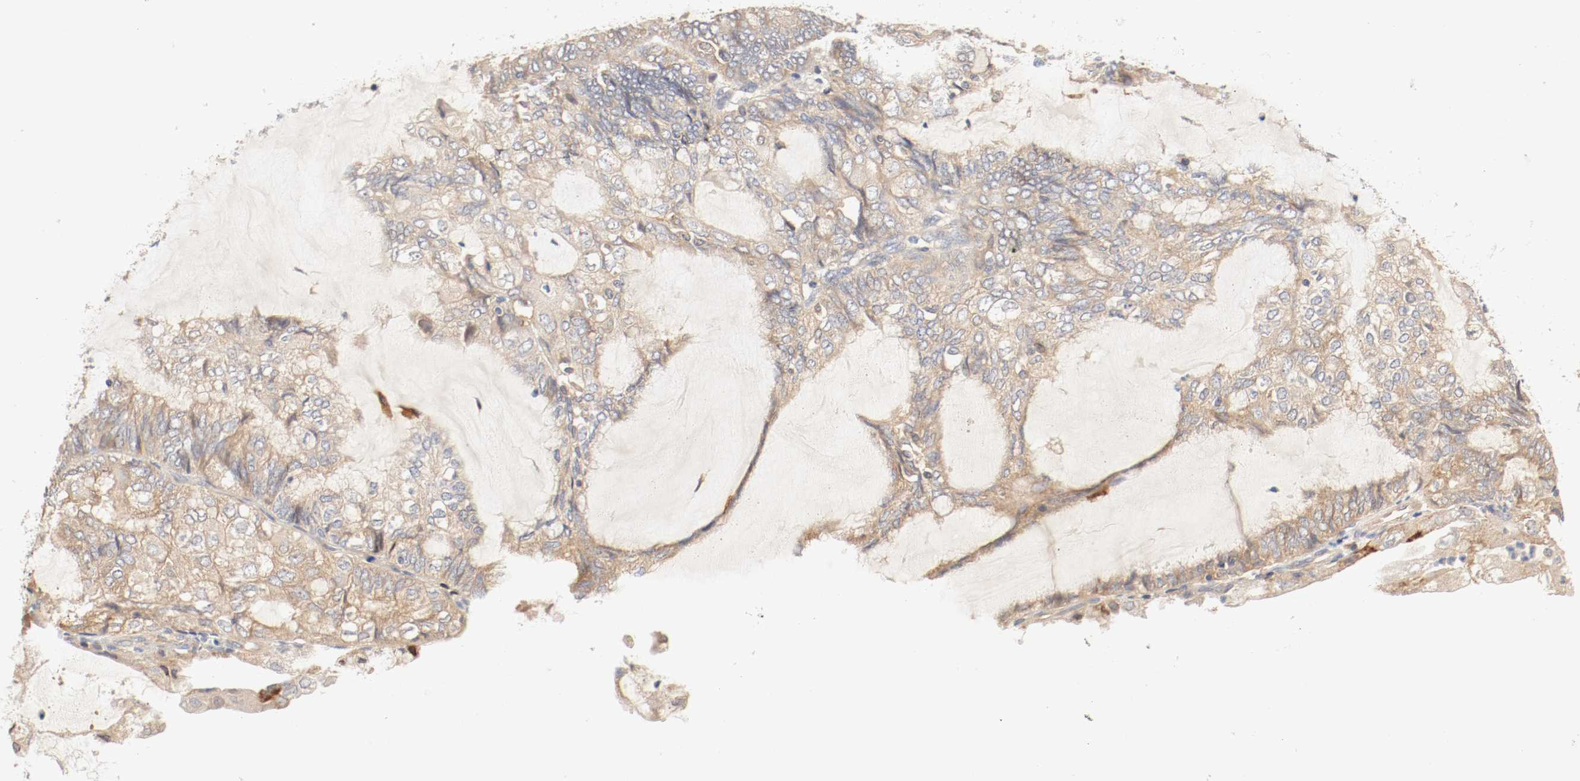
{"staining": {"intensity": "moderate", "quantity": ">75%", "location": "cytoplasmic/membranous"}, "tissue": "endometrial cancer", "cell_type": "Tumor cells", "image_type": "cancer", "snomed": [{"axis": "morphology", "description": "Adenocarcinoma, NOS"}, {"axis": "topography", "description": "Endometrium"}], "caption": "Tumor cells reveal medium levels of moderate cytoplasmic/membranous staining in about >75% of cells in endometrial cancer.", "gene": "GIT1", "patient": {"sex": "female", "age": 81}}